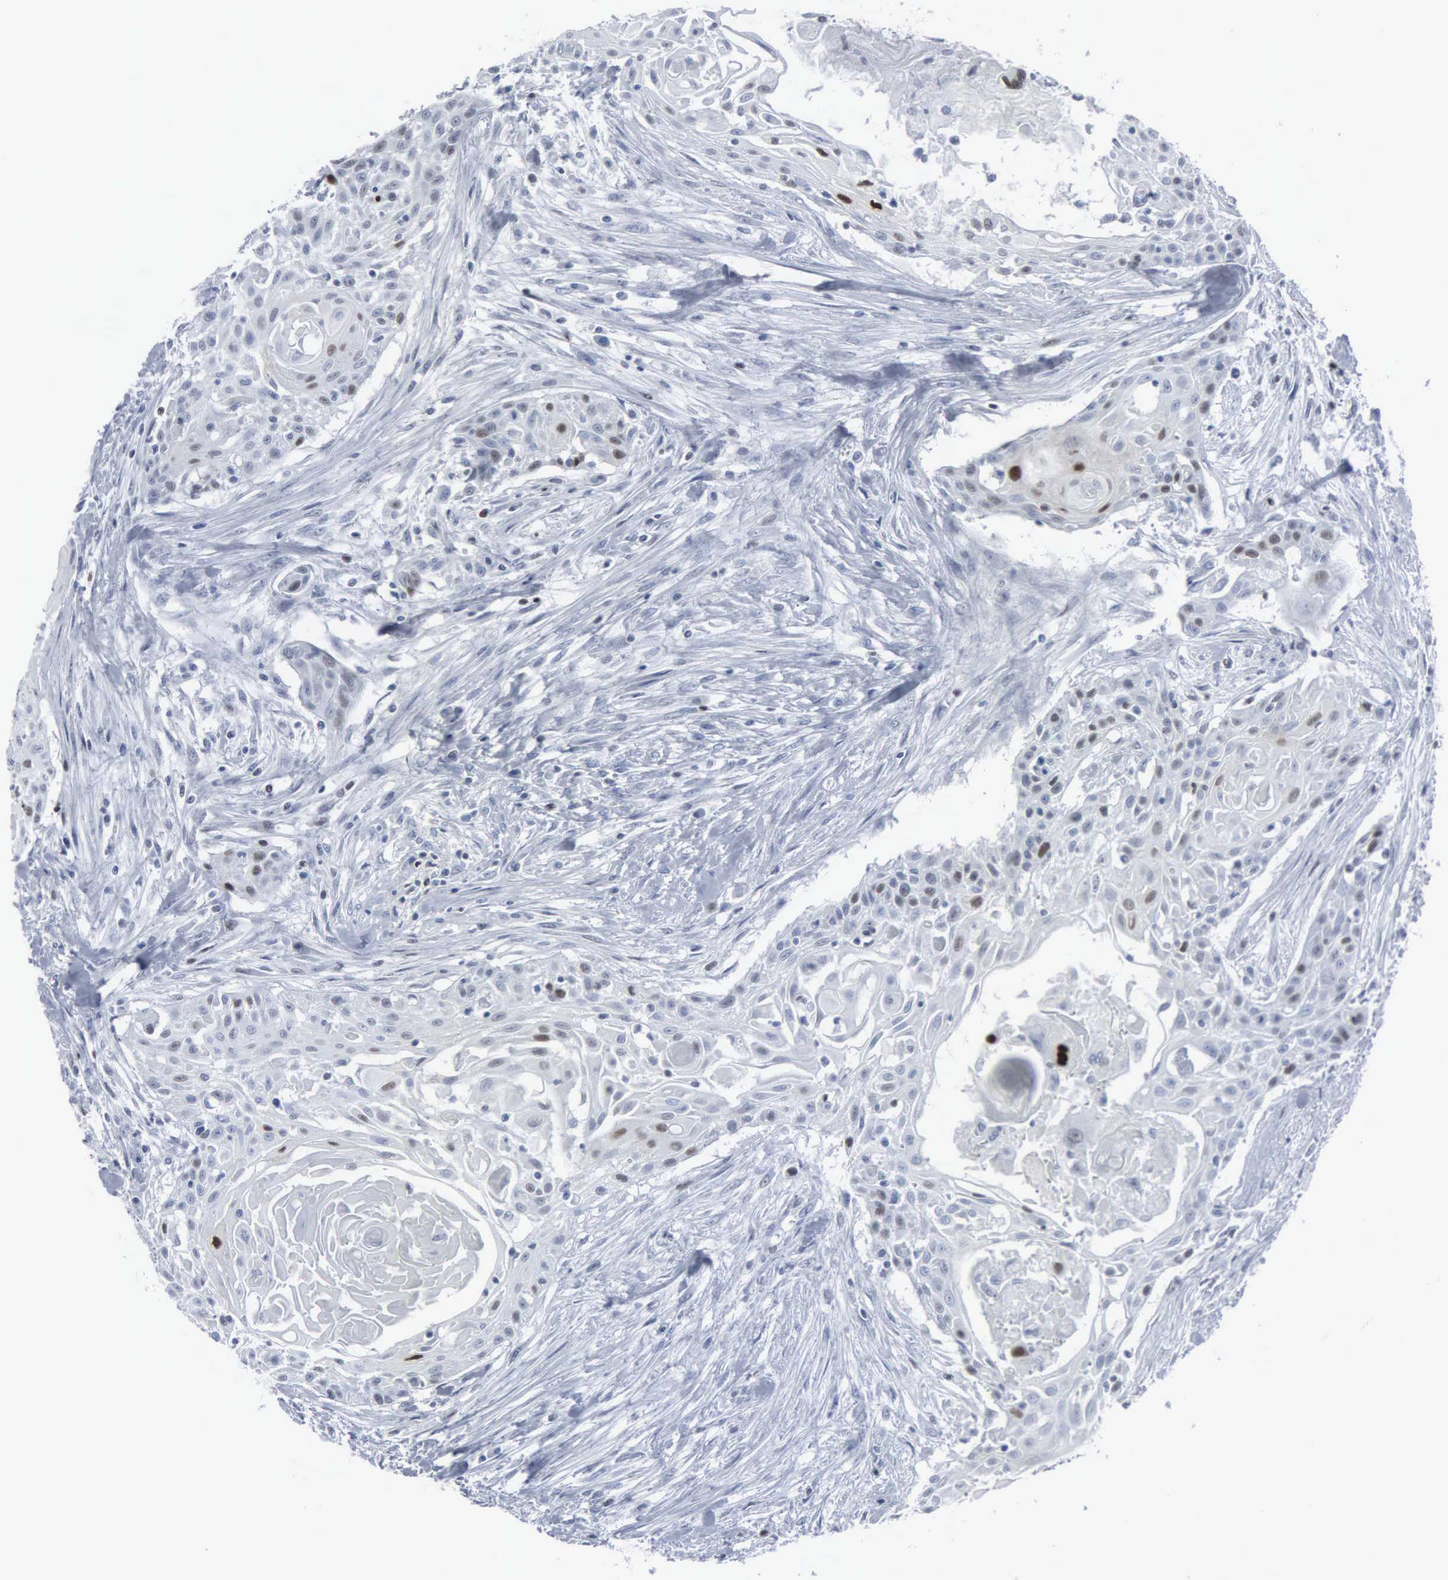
{"staining": {"intensity": "moderate", "quantity": "<25%", "location": "nuclear"}, "tissue": "head and neck cancer", "cell_type": "Tumor cells", "image_type": "cancer", "snomed": [{"axis": "morphology", "description": "Squamous cell carcinoma, NOS"}, {"axis": "morphology", "description": "Squamous cell carcinoma, metastatic, NOS"}, {"axis": "topography", "description": "Lymph node"}, {"axis": "topography", "description": "Salivary gland"}, {"axis": "topography", "description": "Head-Neck"}], "caption": "Protein staining of head and neck cancer tissue reveals moderate nuclear positivity in about <25% of tumor cells. The staining is performed using DAB (3,3'-diaminobenzidine) brown chromogen to label protein expression. The nuclei are counter-stained blue using hematoxylin.", "gene": "CCND3", "patient": {"sex": "female", "age": 74}}